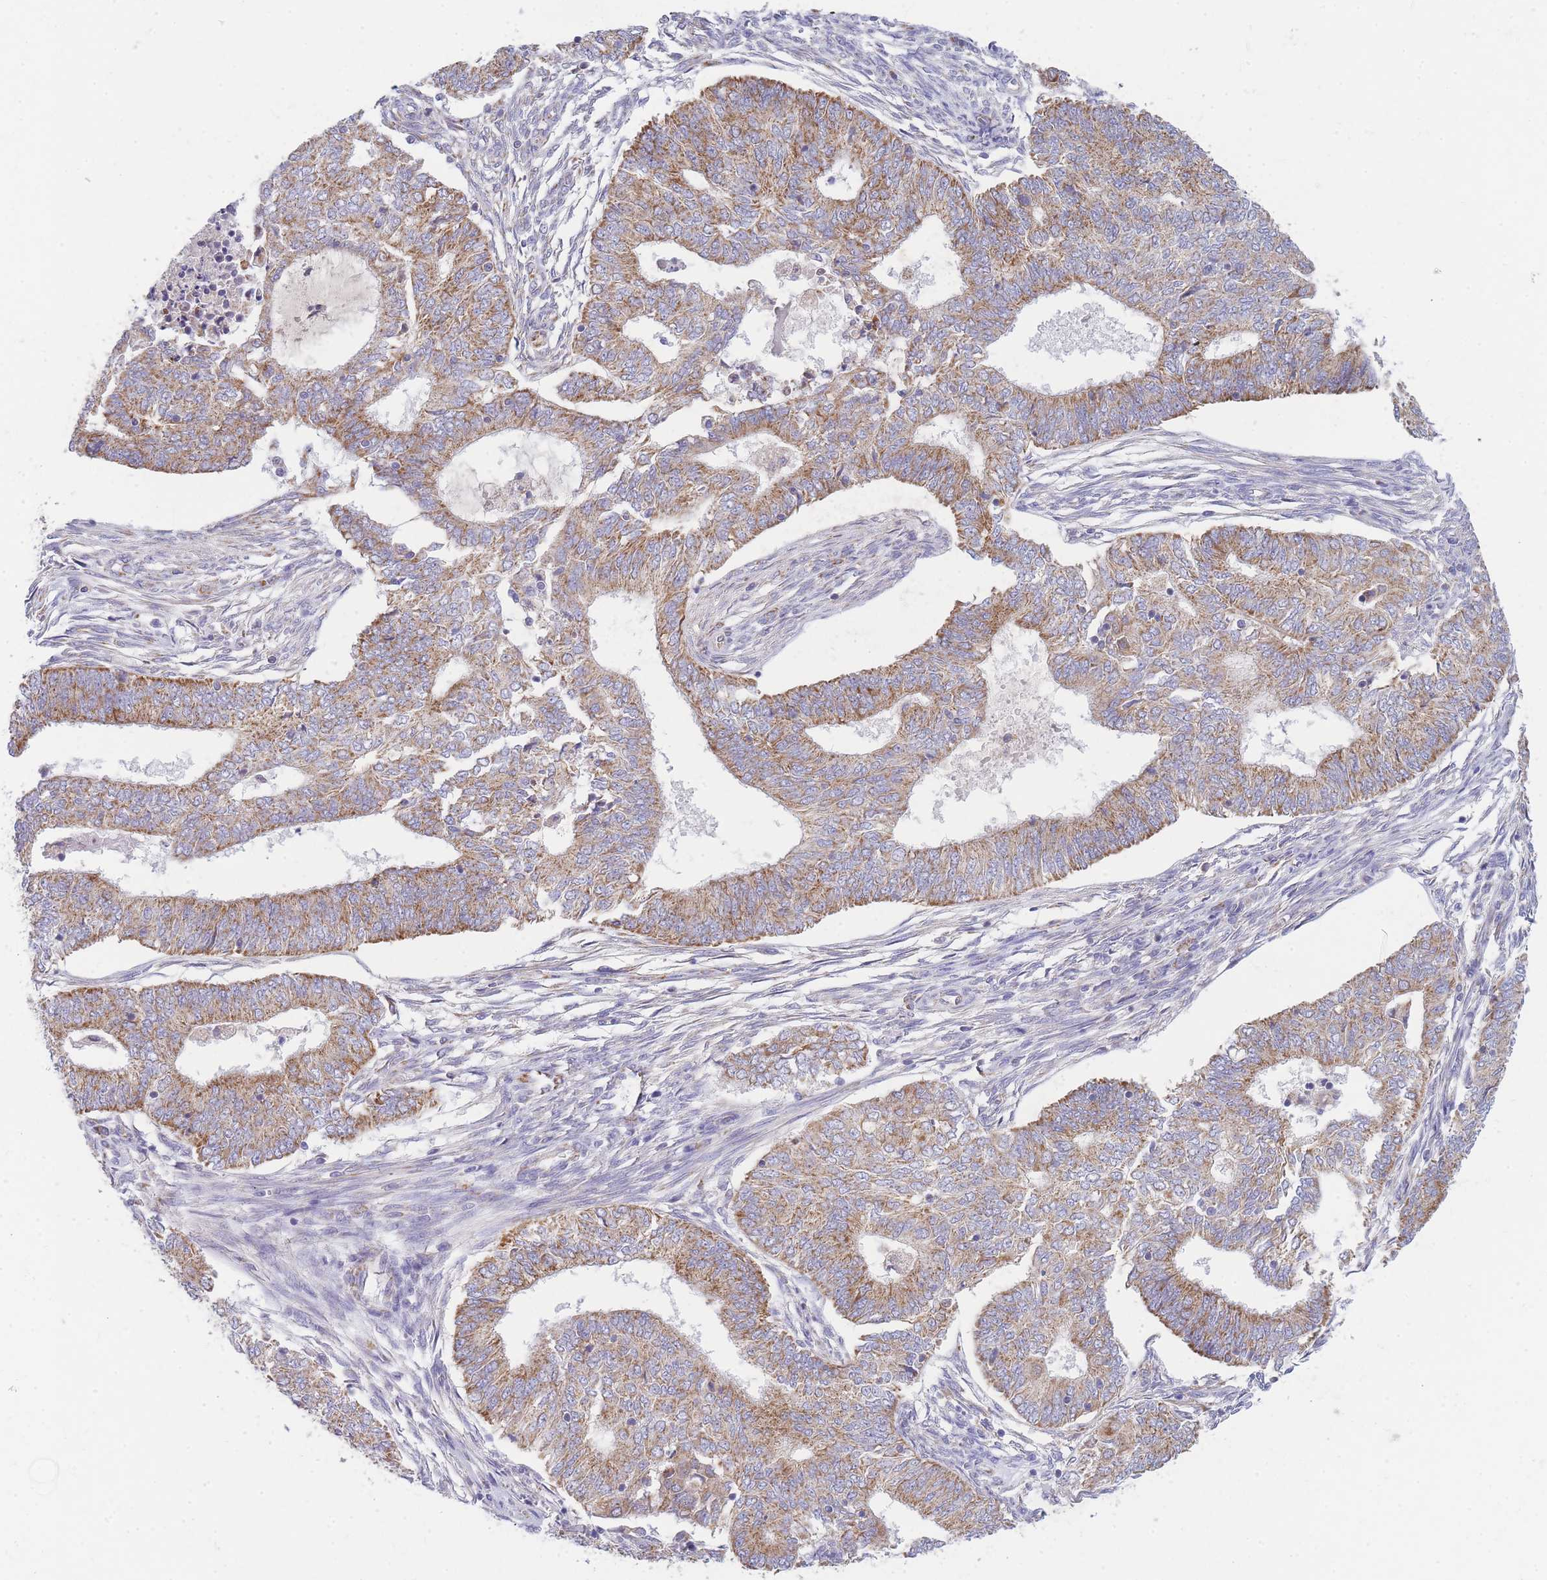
{"staining": {"intensity": "moderate", "quantity": ">75%", "location": "cytoplasmic/membranous"}, "tissue": "endometrial cancer", "cell_type": "Tumor cells", "image_type": "cancer", "snomed": [{"axis": "morphology", "description": "Adenocarcinoma, NOS"}, {"axis": "topography", "description": "Endometrium"}], "caption": "Brown immunohistochemical staining in endometrial cancer displays moderate cytoplasmic/membranous positivity in about >75% of tumor cells.", "gene": "MRPS11", "patient": {"sex": "female", "age": 62}}